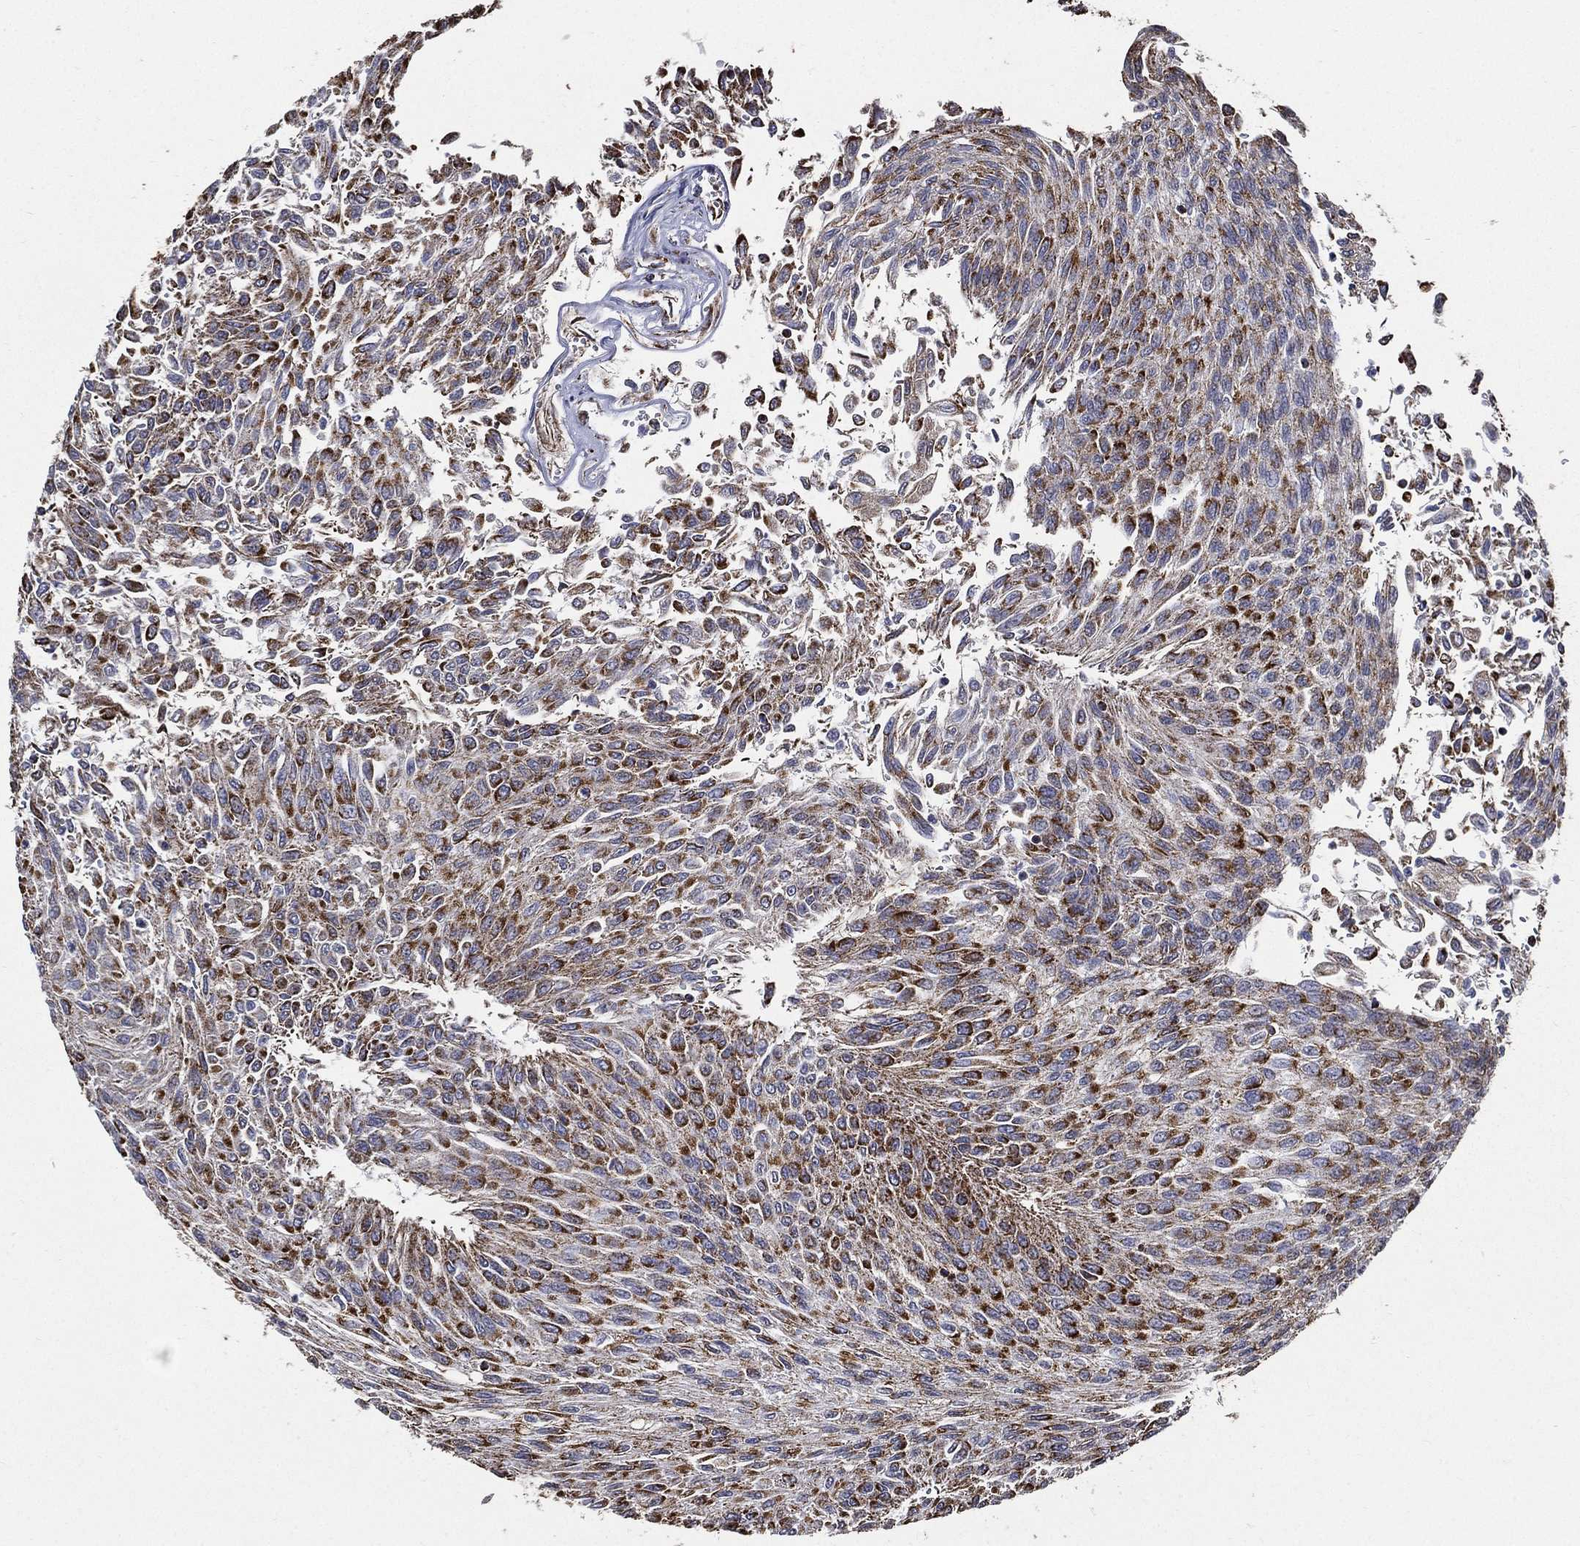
{"staining": {"intensity": "strong", "quantity": "25%-75%", "location": "cytoplasmic/membranous"}, "tissue": "urothelial cancer", "cell_type": "Tumor cells", "image_type": "cancer", "snomed": [{"axis": "morphology", "description": "Urothelial carcinoma, Low grade"}, {"axis": "topography", "description": "Urinary bladder"}], "caption": "Urothelial carcinoma (low-grade) stained with immunohistochemistry reveals strong cytoplasmic/membranous positivity in about 25%-75% of tumor cells.", "gene": "NDUFAB1", "patient": {"sex": "male", "age": 78}}